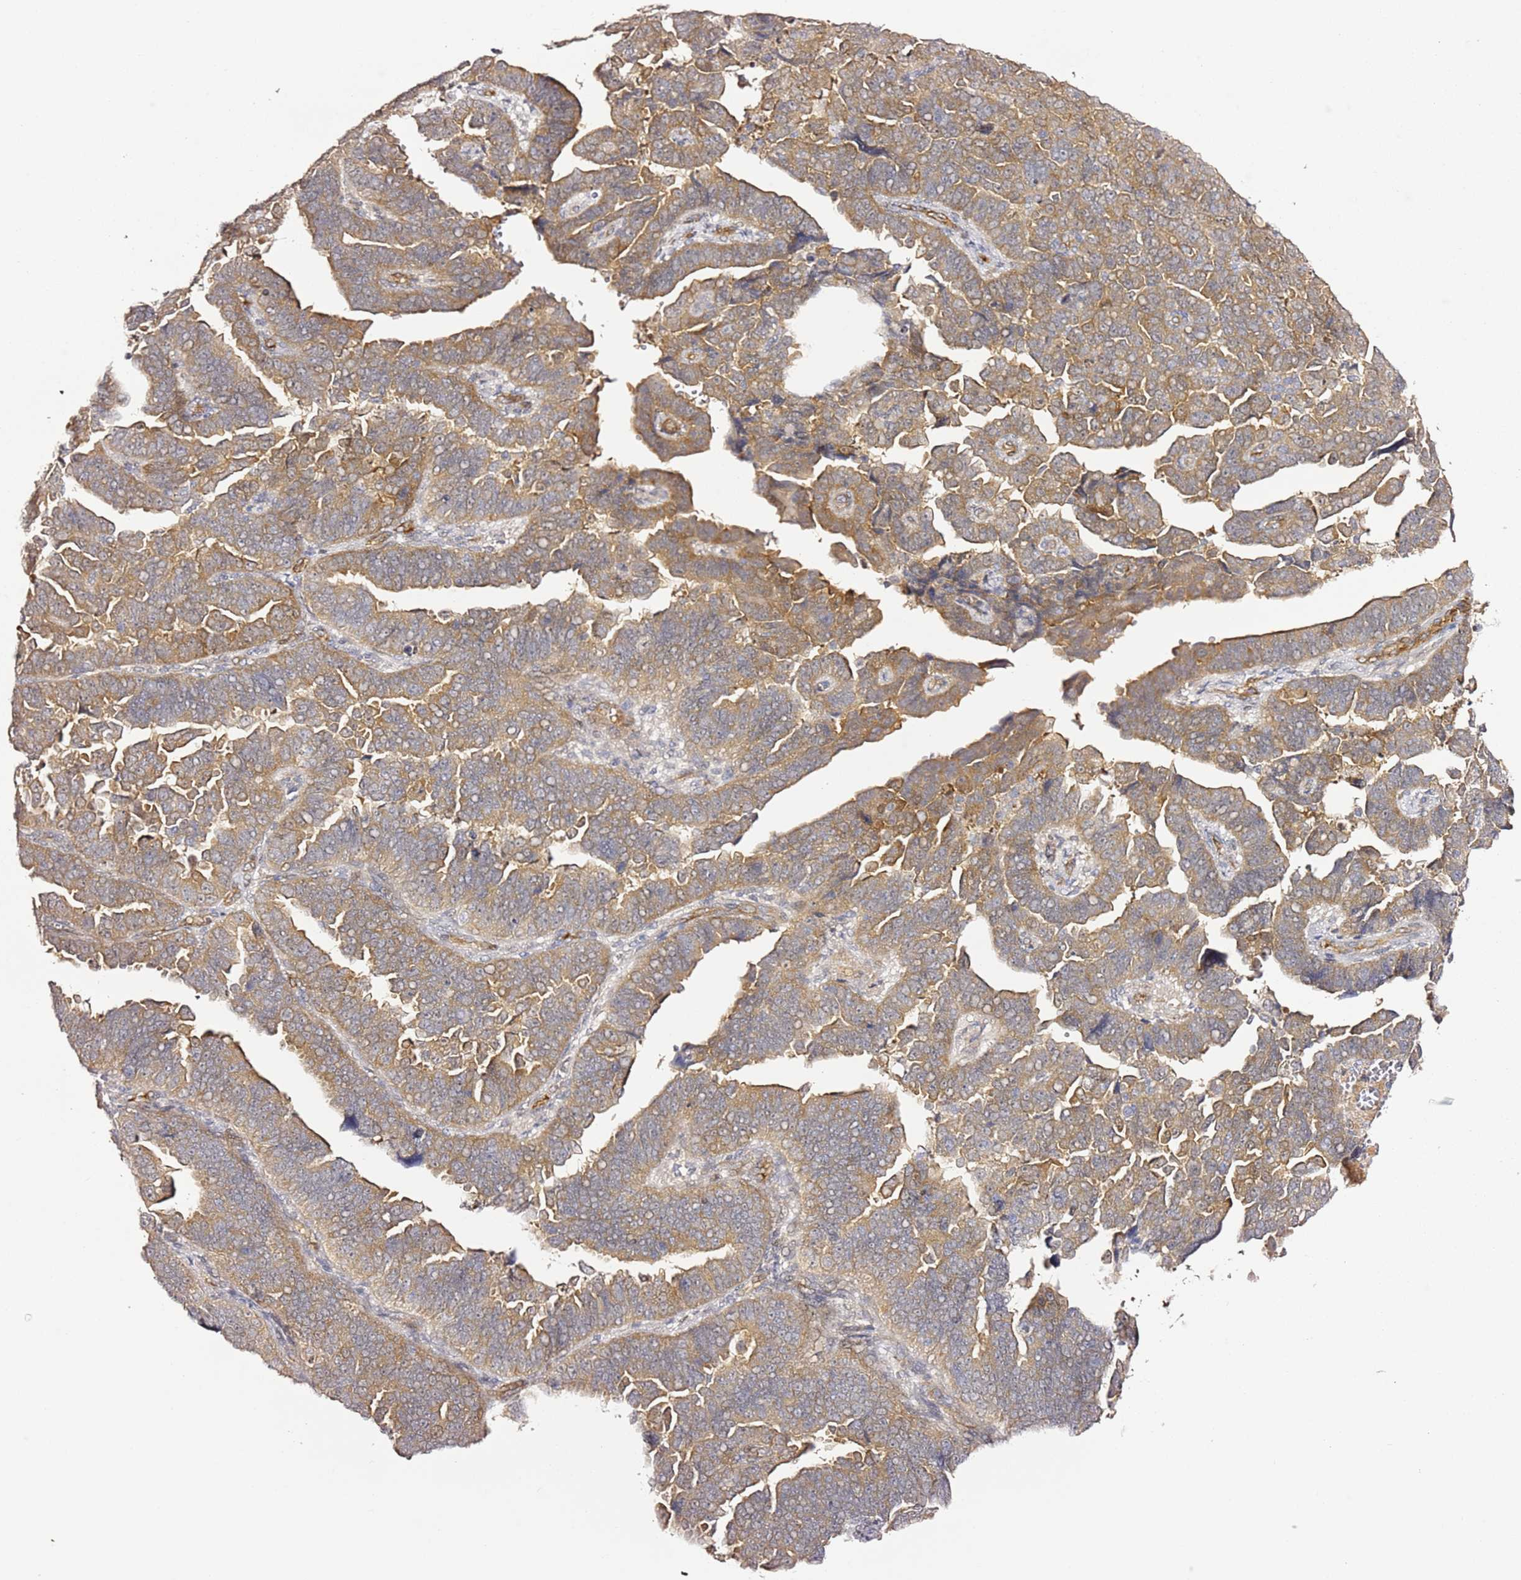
{"staining": {"intensity": "moderate", "quantity": ">75%", "location": "cytoplasmic/membranous"}, "tissue": "endometrial cancer", "cell_type": "Tumor cells", "image_type": "cancer", "snomed": [{"axis": "morphology", "description": "Adenocarcinoma, NOS"}, {"axis": "topography", "description": "Endometrium"}], "caption": "IHC micrograph of endometrial cancer (adenocarcinoma) stained for a protein (brown), which reveals medium levels of moderate cytoplasmic/membranous staining in about >75% of tumor cells.", "gene": "EPS8L1", "patient": {"sex": "female", "age": 75}}